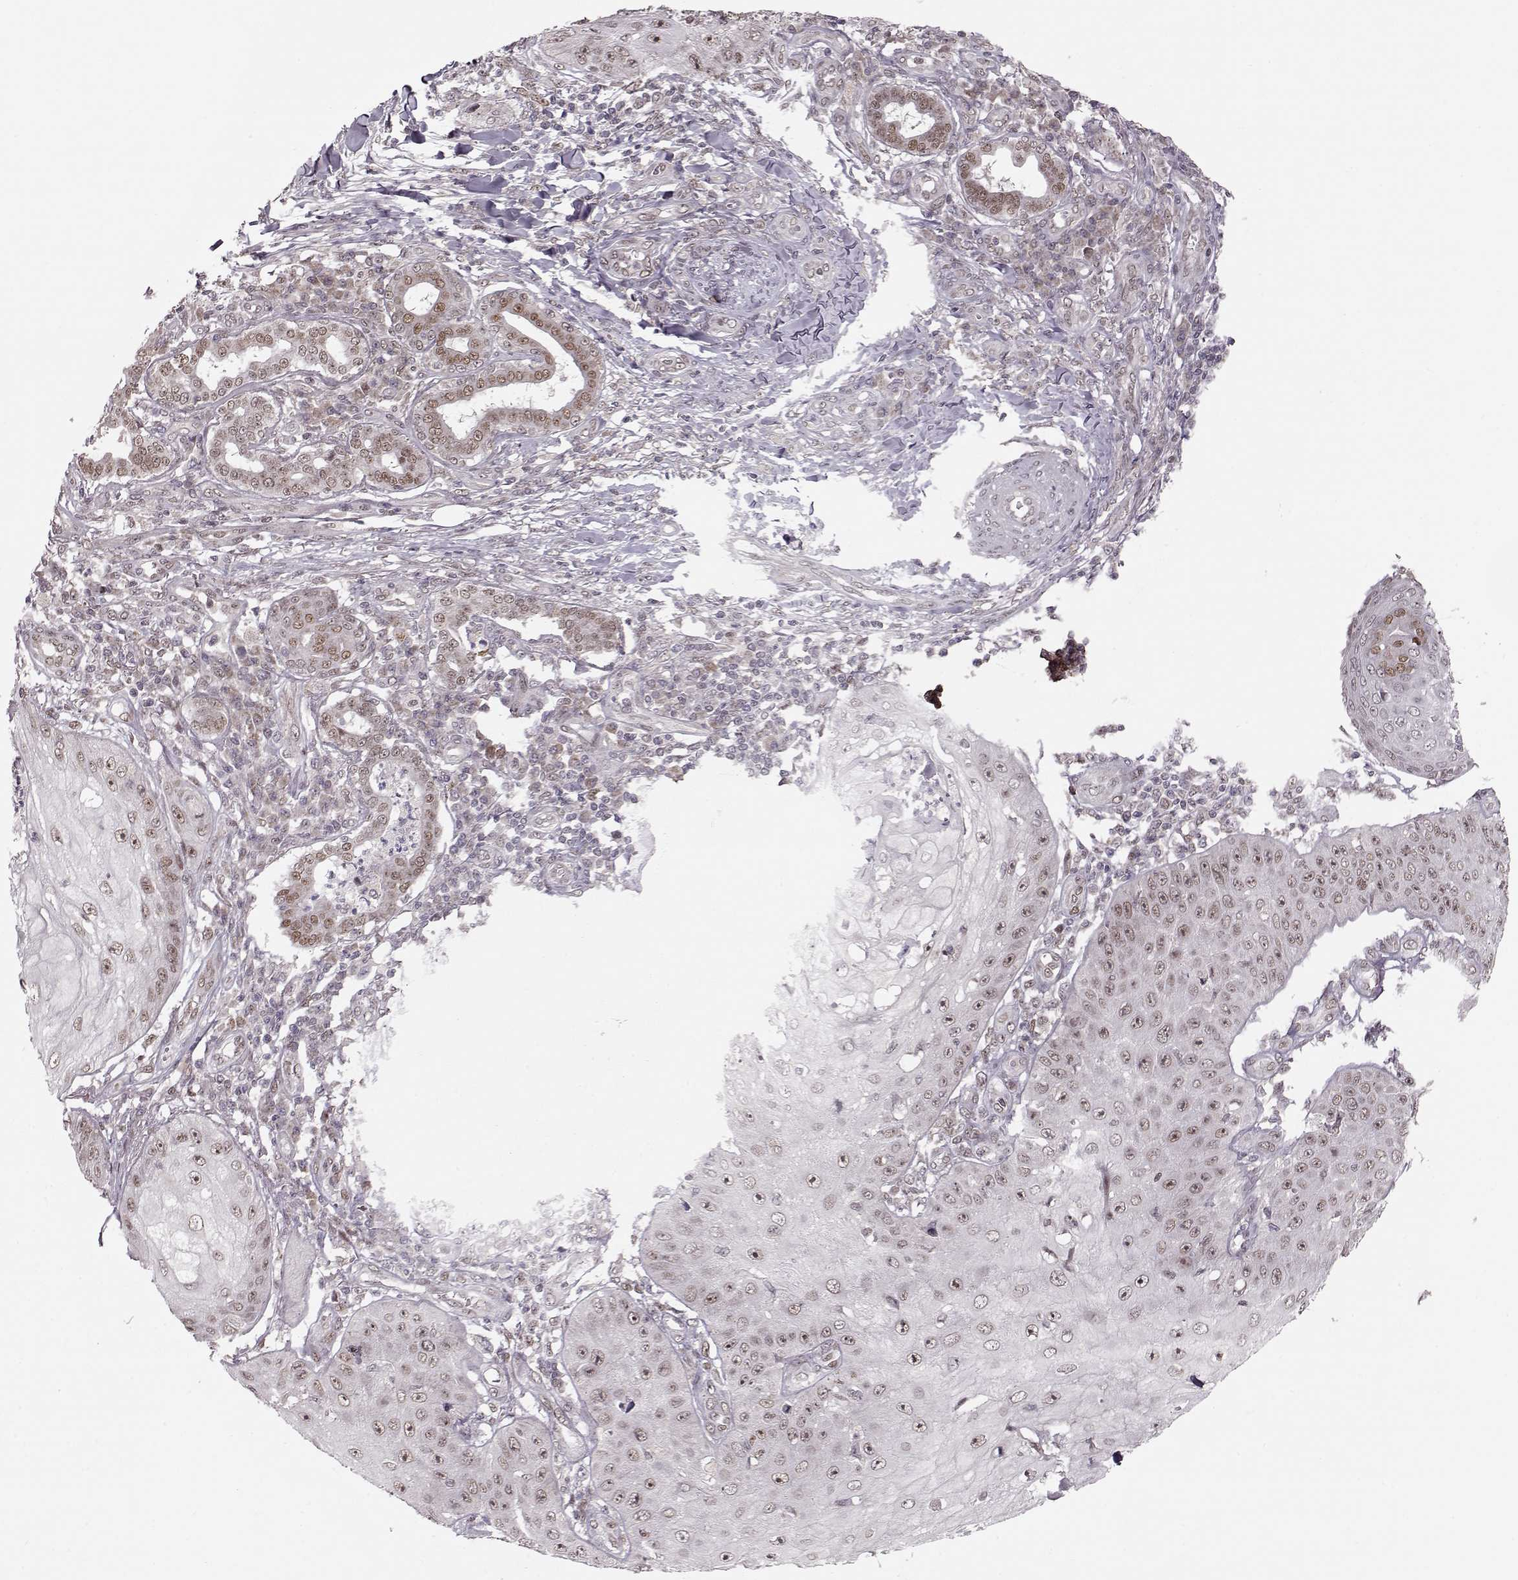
{"staining": {"intensity": "weak", "quantity": ">75%", "location": "nuclear"}, "tissue": "skin cancer", "cell_type": "Tumor cells", "image_type": "cancer", "snomed": [{"axis": "morphology", "description": "Squamous cell carcinoma, NOS"}, {"axis": "topography", "description": "Skin"}], "caption": "Squamous cell carcinoma (skin) stained with IHC demonstrates weak nuclear staining in approximately >75% of tumor cells.", "gene": "RAI1", "patient": {"sex": "male", "age": 70}}